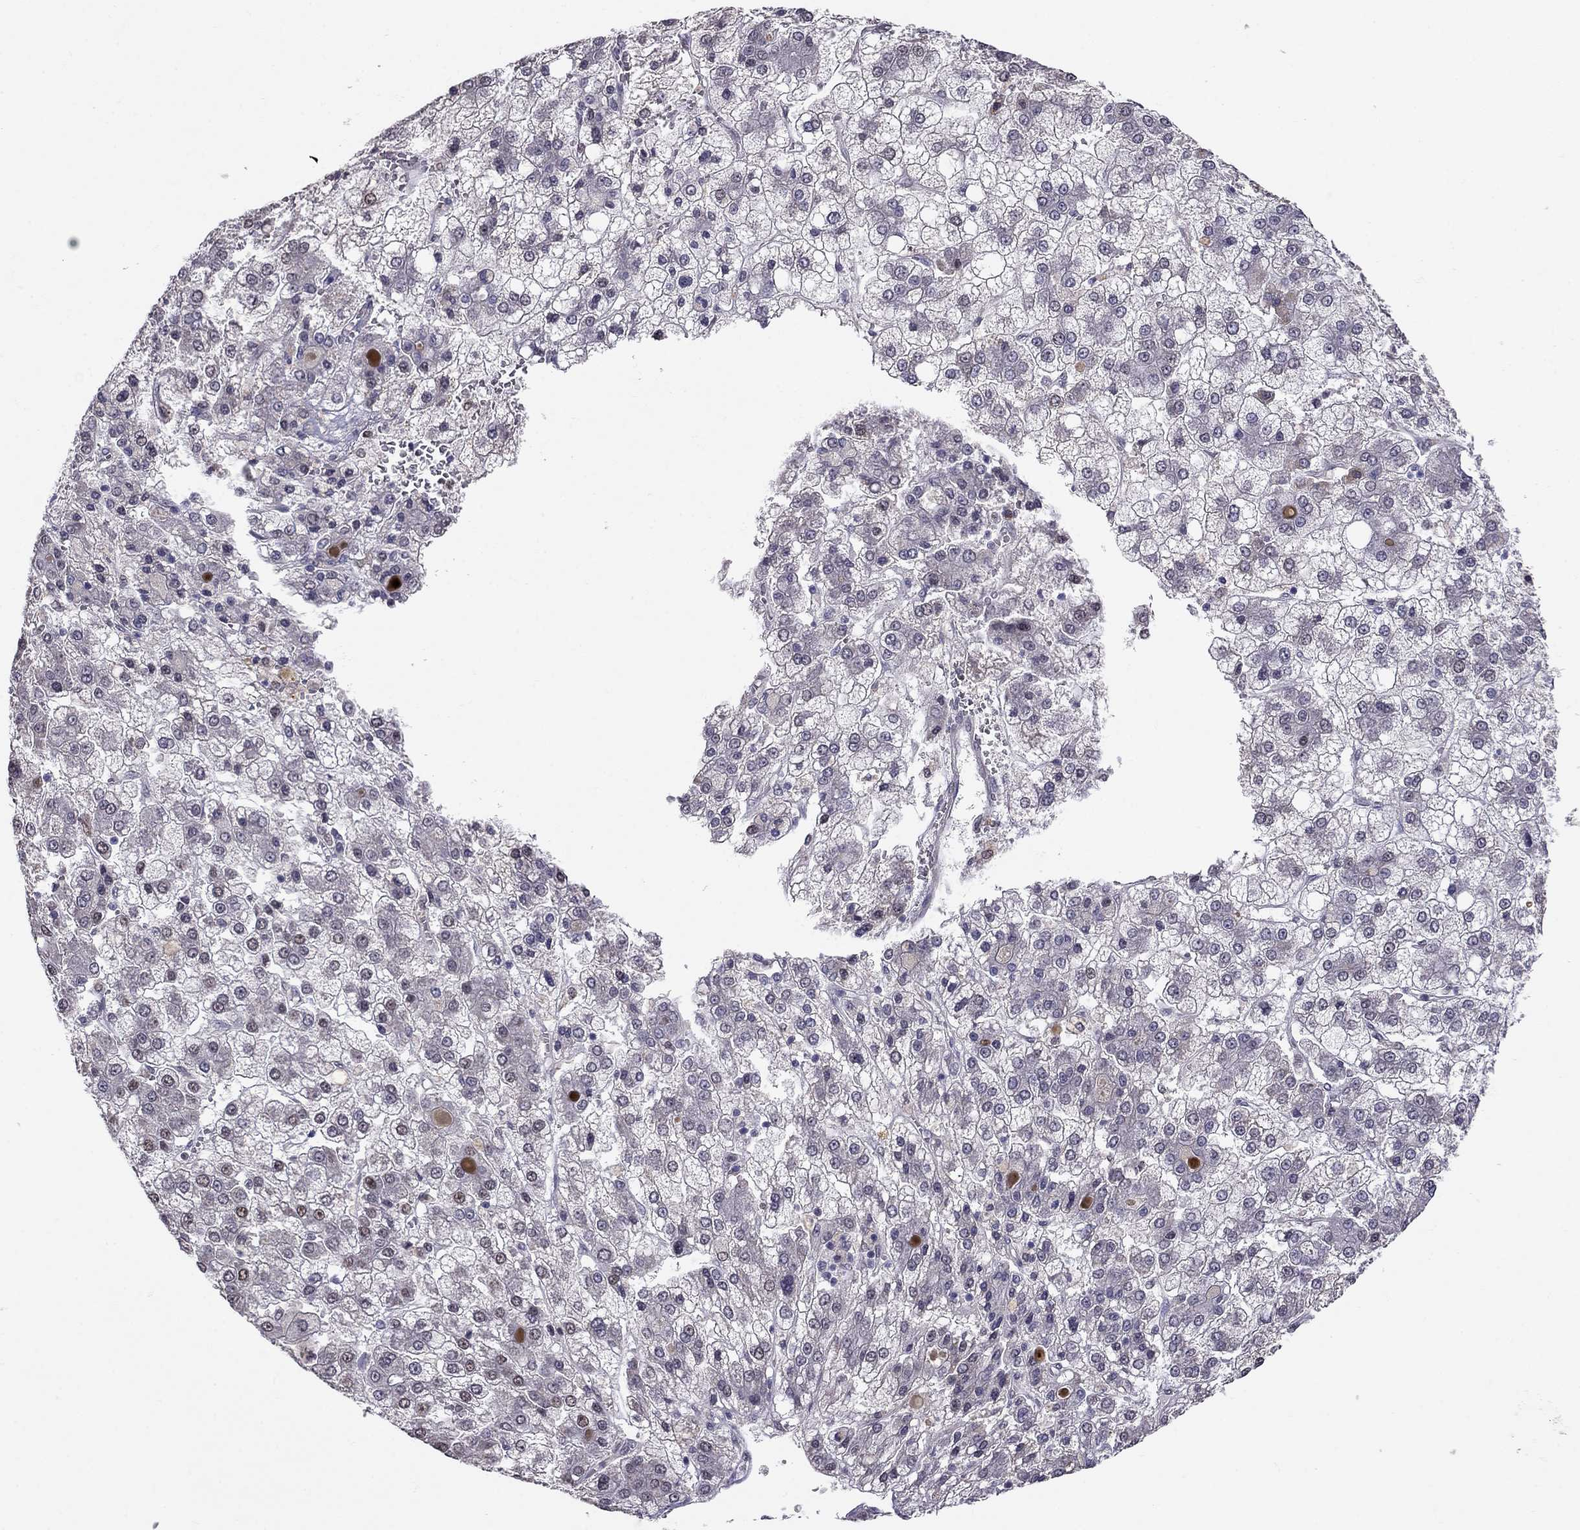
{"staining": {"intensity": "negative", "quantity": "none", "location": "none"}, "tissue": "liver cancer", "cell_type": "Tumor cells", "image_type": "cancer", "snomed": [{"axis": "morphology", "description": "Carcinoma, Hepatocellular, NOS"}, {"axis": "topography", "description": "Liver"}], "caption": "Hepatocellular carcinoma (liver) was stained to show a protein in brown. There is no significant expression in tumor cells.", "gene": "LRRC39", "patient": {"sex": "male", "age": 73}}